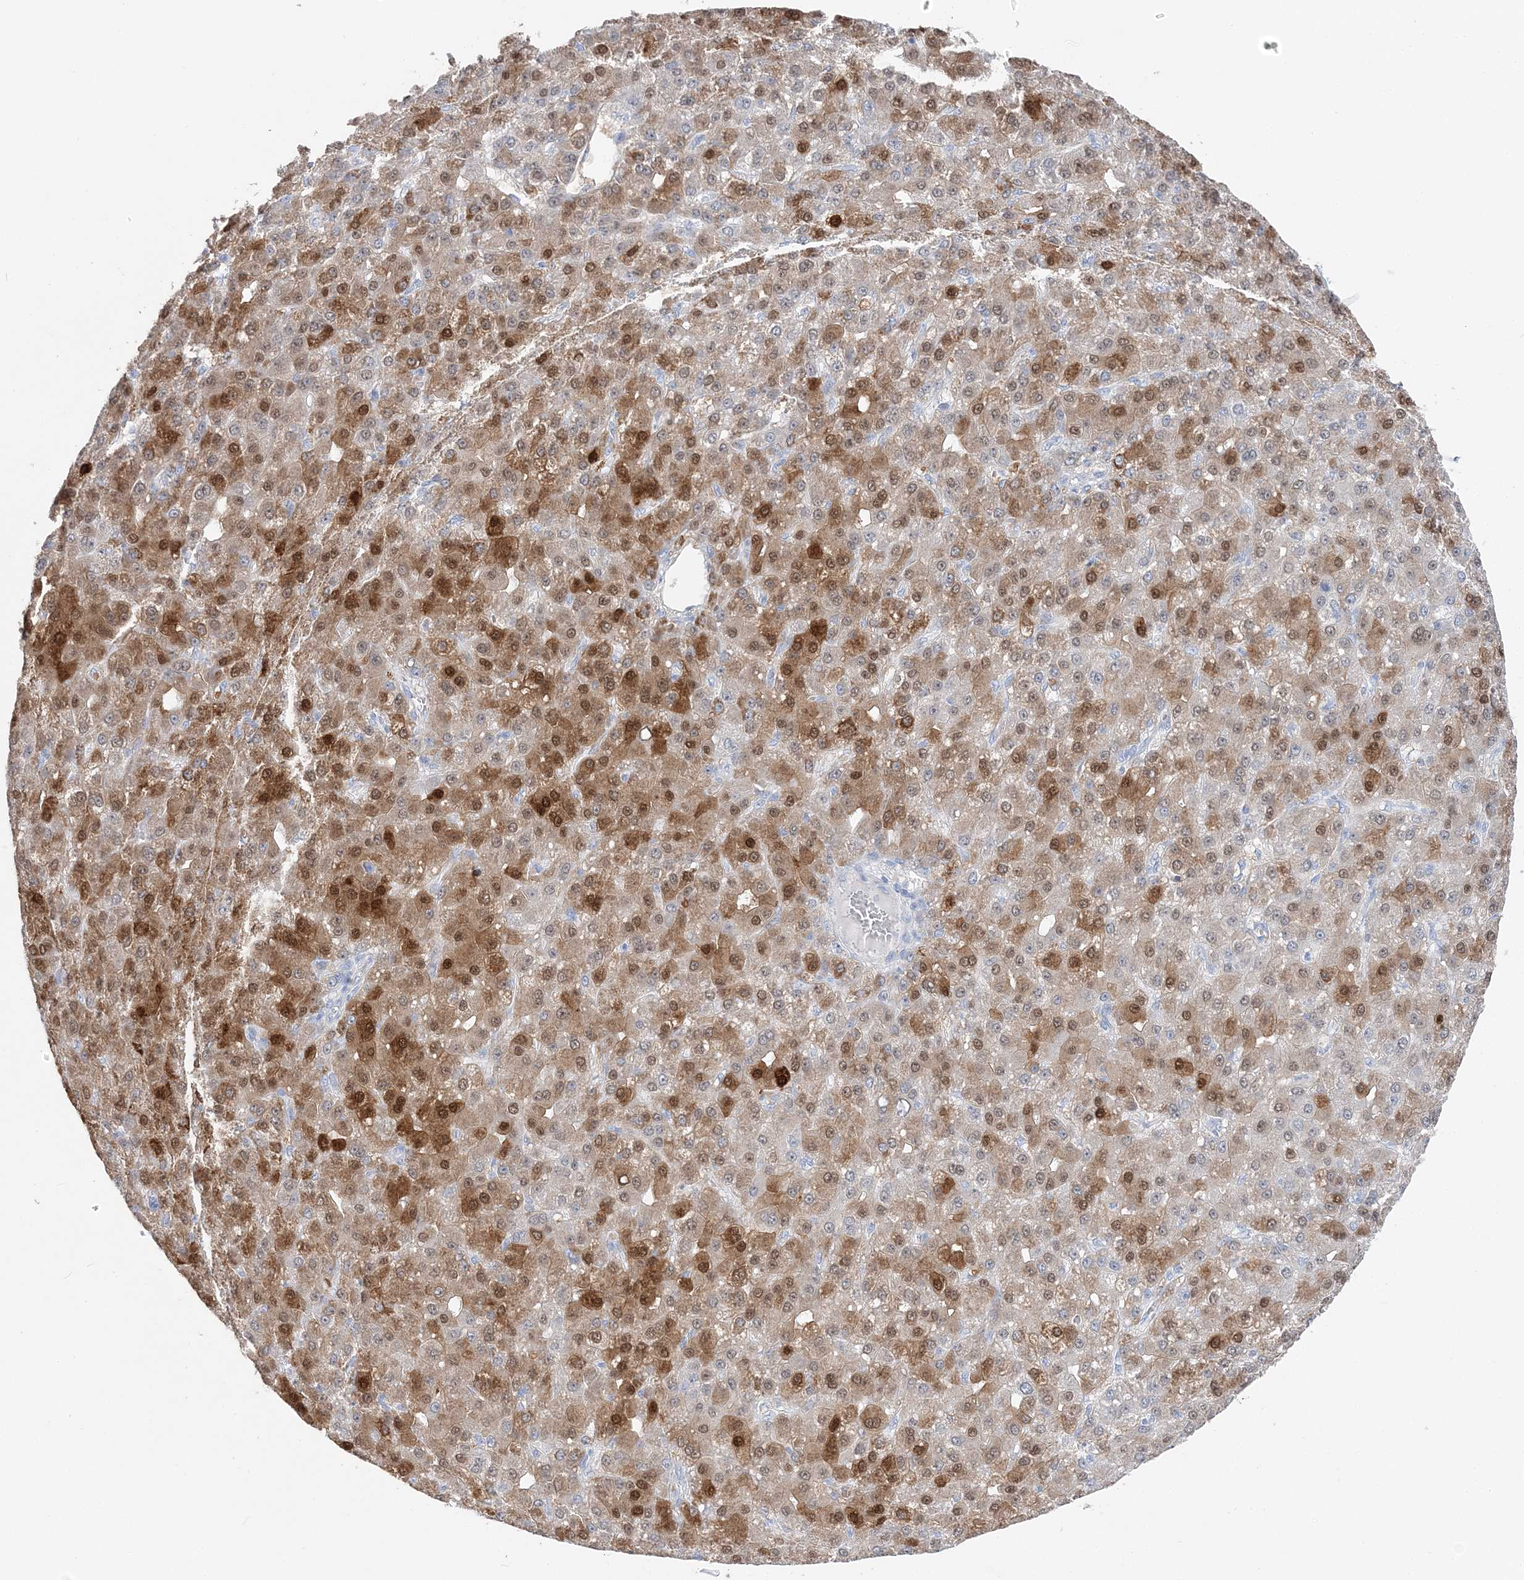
{"staining": {"intensity": "moderate", "quantity": "25%-75%", "location": "cytoplasmic/membranous,nuclear"}, "tissue": "liver cancer", "cell_type": "Tumor cells", "image_type": "cancer", "snomed": [{"axis": "morphology", "description": "Carcinoma, Hepatocellular, NOS"}, {"axis": "topography", "description": "Liver"}], "caption": "Immunohistochemistry (DAB) staining of human liver hepatocellular carcinoma demonstrates moderate cytoplasmic/membranous and nuclear protein positivity in about 25%-75% of tumor cells. The staining was performed using DAB, with brown indicating positive protein expression. Nuclei are stained blue with hematoxylin.", "gene": "HMGCS1", "patient": {"sex": "male", "age": 67}}